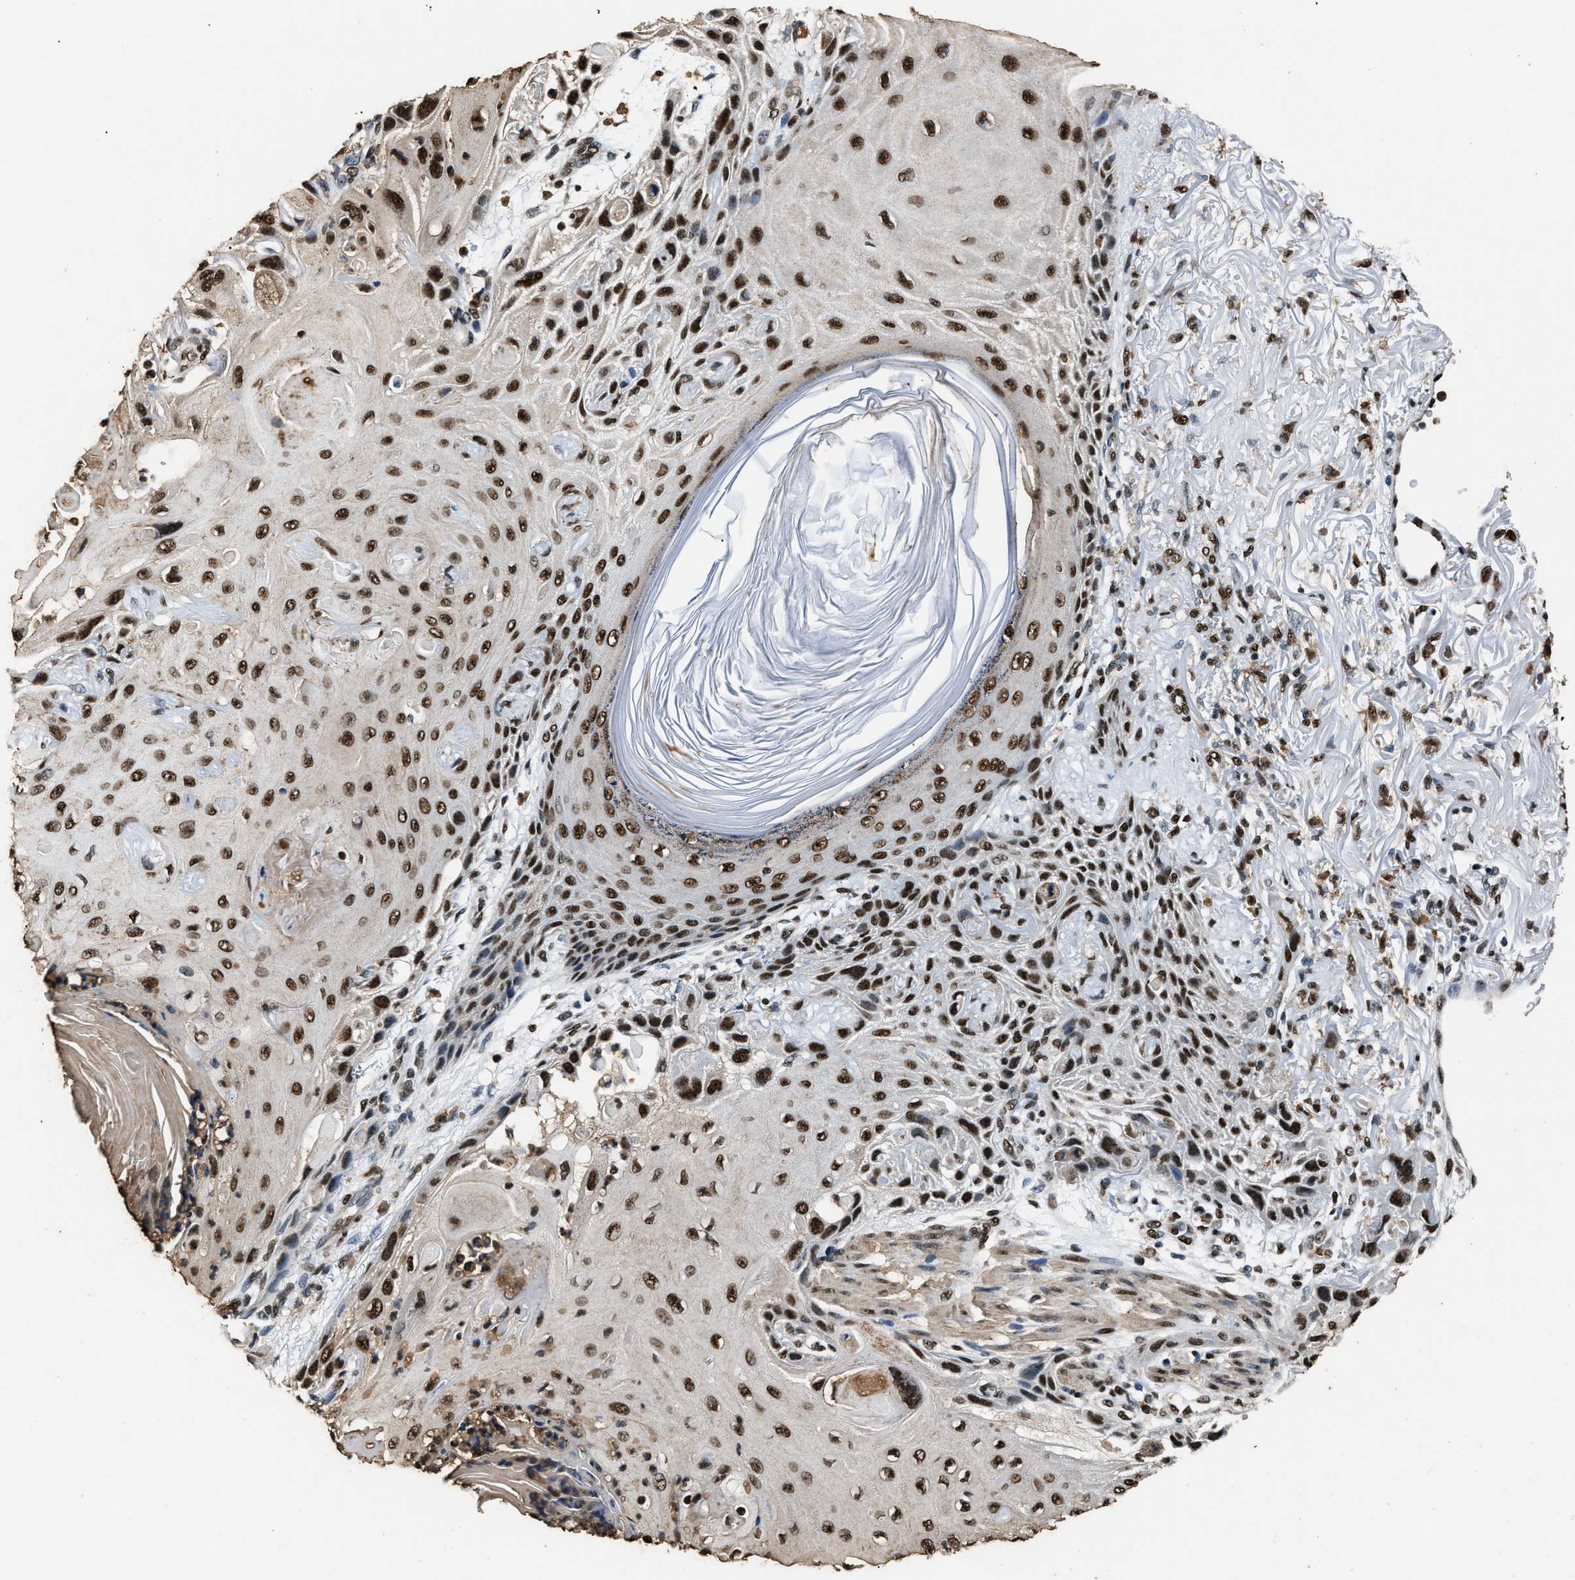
{"staining": {"intensity": "strong", "quantity": ">75%", "location": "nuclear"}, "tissue": "skin cancer", "cell_type": "Tumor cells", "image_type": "cancer", "snomed": [{"axis": "morphology", "description": "Squamous cell carcinoma, NOS"}, {"axis": "topography", "description": "Skin"}], "caption": "DAB immunohistochemical staining of human skin cancer (squamous cell carcinoma) shows strong nuclear protein positivity in approximately >75% of tumor cells.", "gene": "SAFB", "patient": {"sex": "female", "age": 77}}